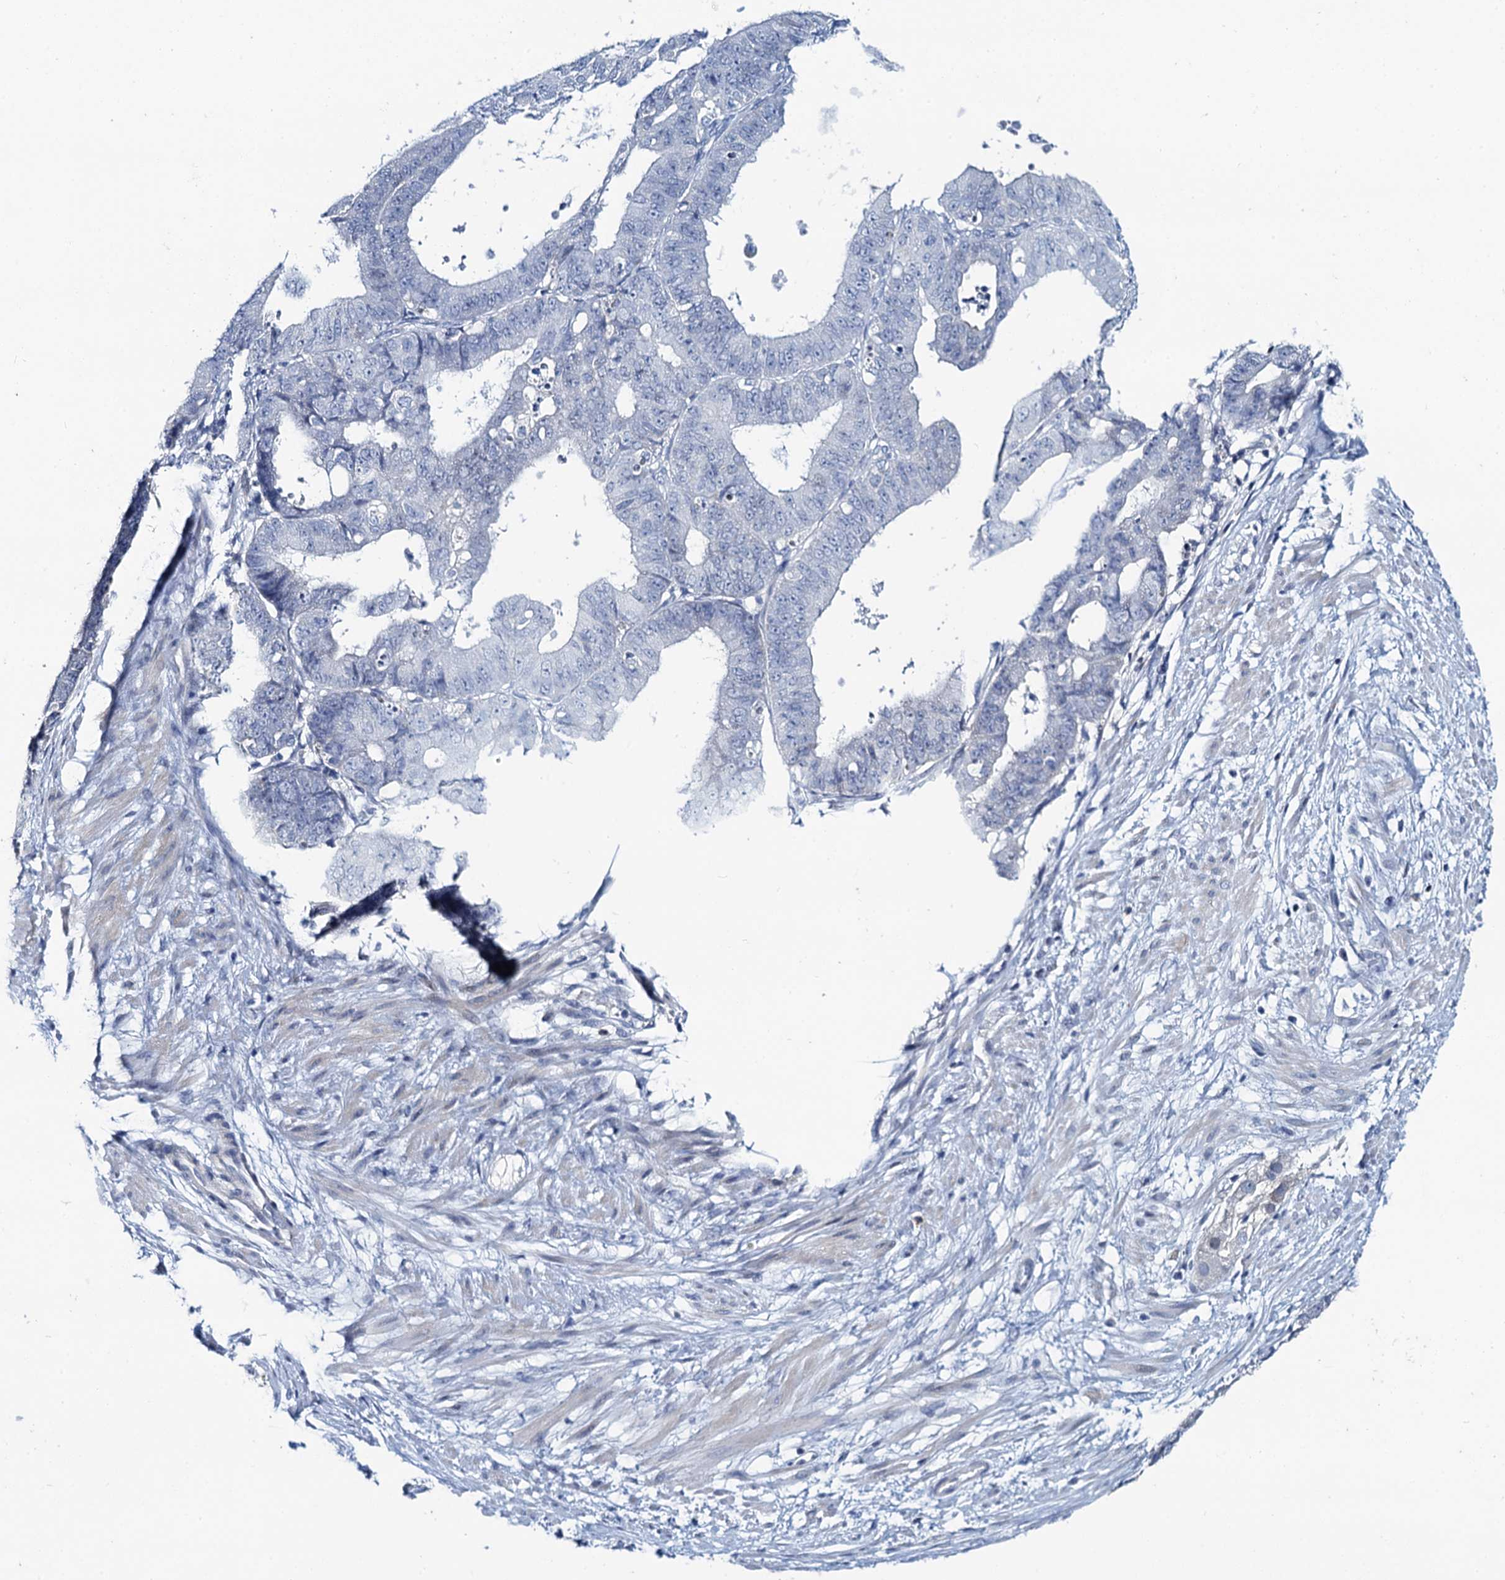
{"staining": {"intensity": "negative", "quantity": "none", "location": "none"}, "tissue": "ovarian cancer", "cell_type": "Tumor cells", "image_type": "cancer", "snomed": [{"axis": "morphology", "description": "Carcinoma, endometroid"}, {"axis": "topography", "description": "Appendix"}, {"axis": "topography", "description": "Ovary"}], "caption": "A micrograph of human ovarian cancer is negative for staining in tumor cells.", "gene": "TOX3", "patient": {"sex": "female", "age": 42}}